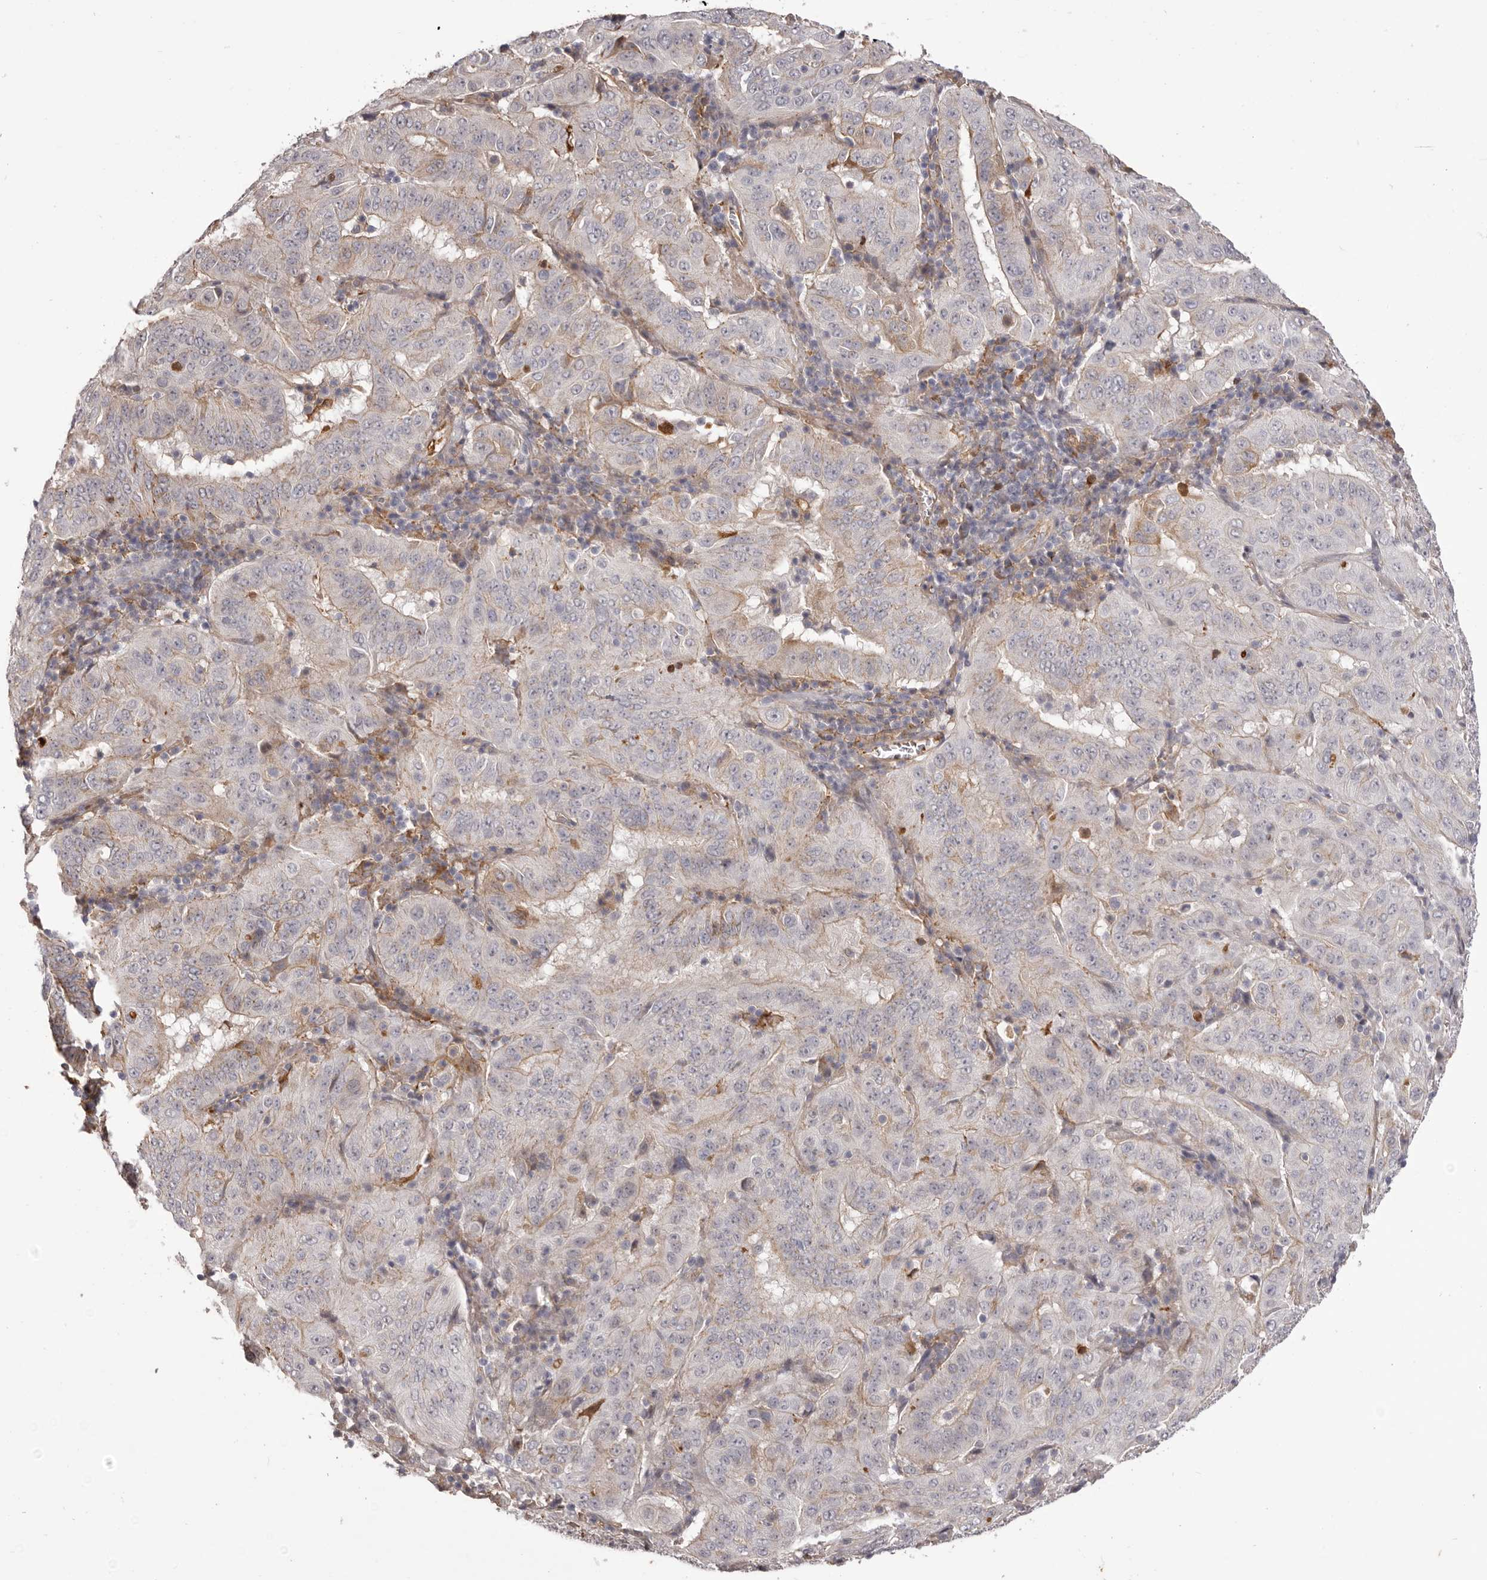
{"staining": {"intensity": "weak", "quantity": "<25%", "location": "cytoplasmic/membranous"}, "tissue": "pancreatic cancer", "cell_type": "Tumor cells", "image_type": "cancer", "snomed": [{"axis": "morphology", "description": "Adenocarcinoma, NOS"}, {"axis": "topography", "description": "Pancreas"}], "caption": "Pancreatic cancer stained for a protein using immunohistochemistry (IHC) shows no expression tumor cells.", "gene": "OTUD3", "patient": {"sex": "male", "age": 63}}